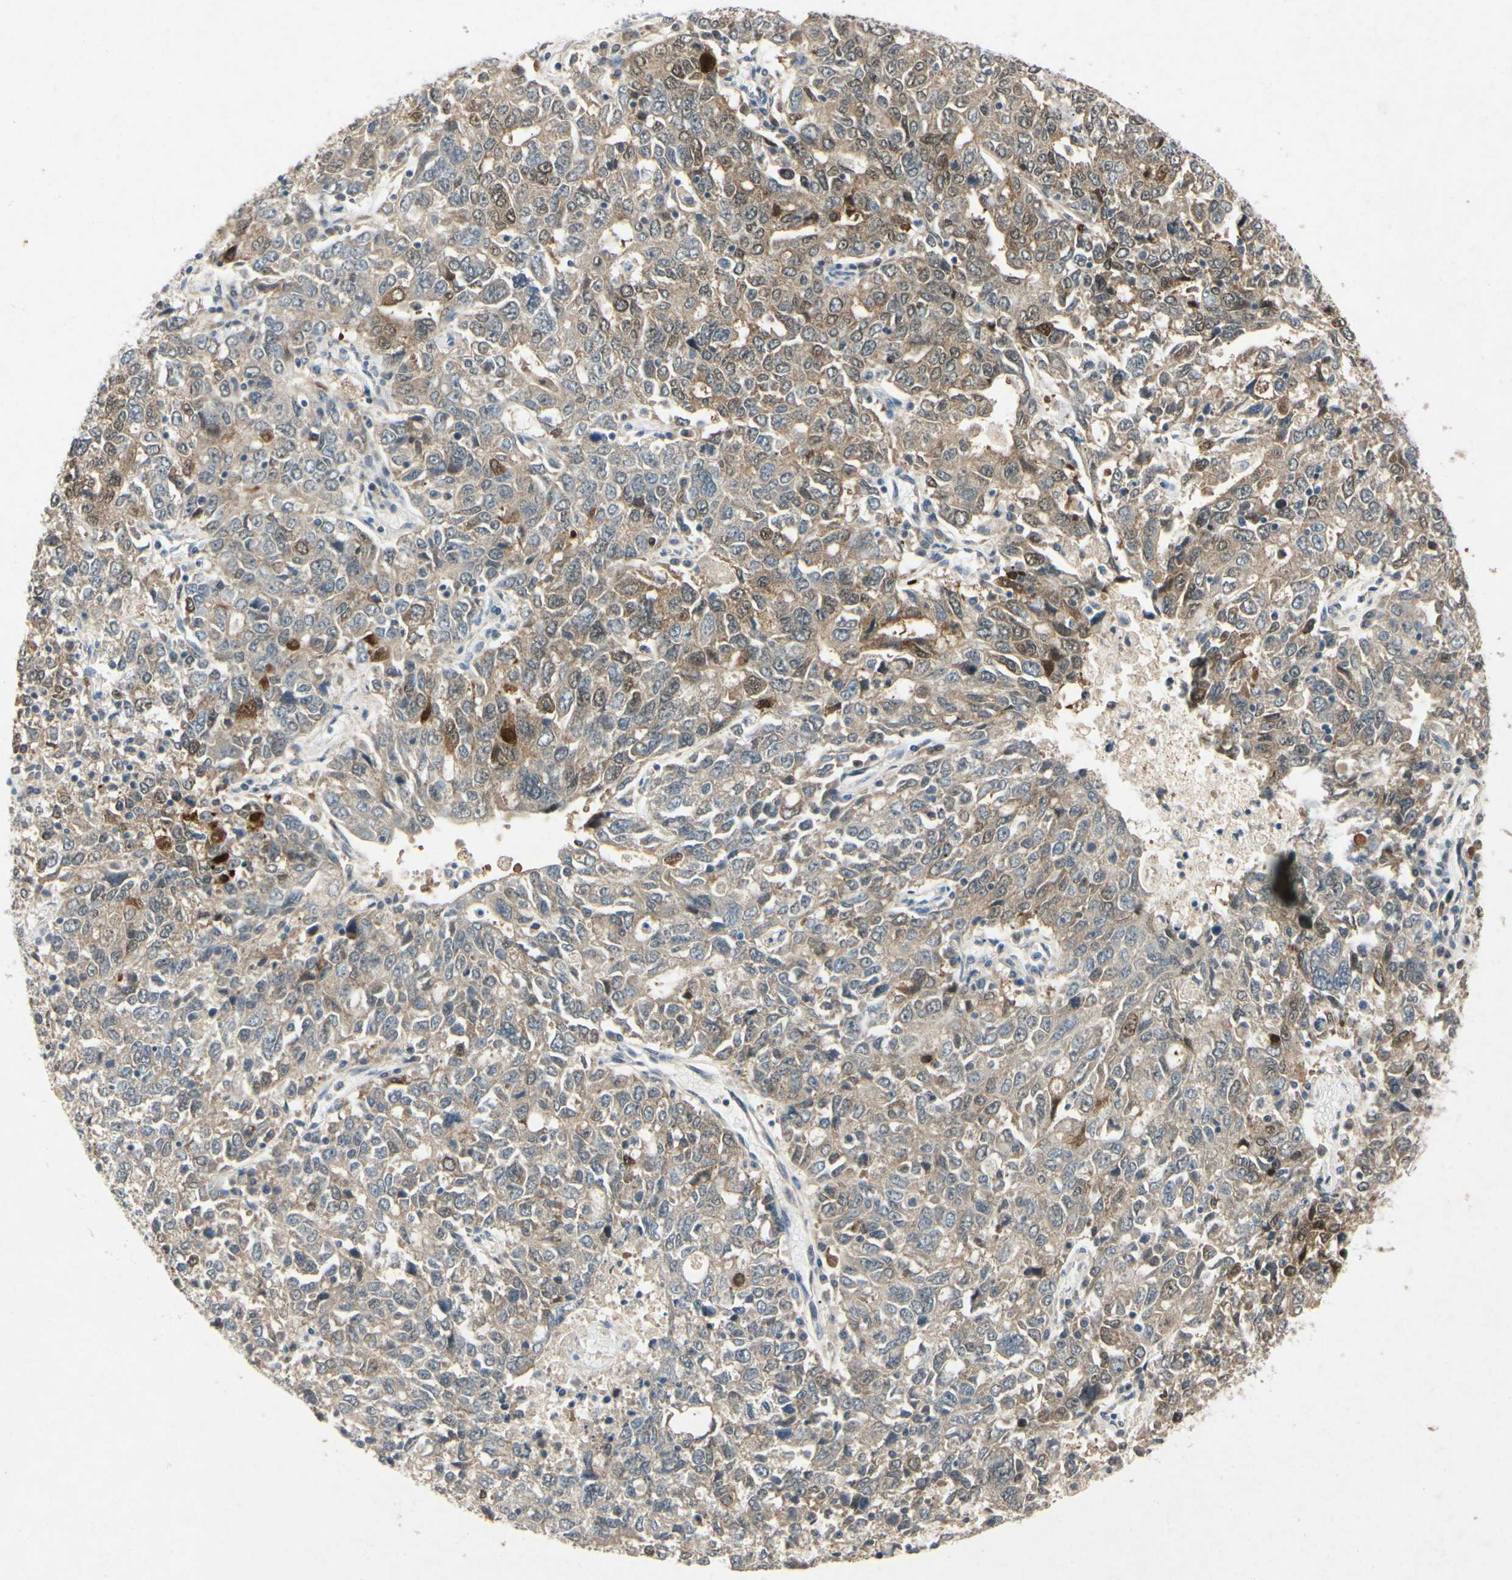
{"staining": {"intensity": "weak", "quantity": "25%-75%", "location": "cytoplasmic/membranous"}, "tissue": "ovarian cancer", "cell_type": "Tumor cells", "image_type": "cancer", "snomed": [{"axis": "morphology", "description": "Carcinoma, endometroid"}, {"axis": "topography", "description": "Ovary"}], "caption": "Endometroid carcinoma (ovarian) stained with a brown dye exhibits weak cytoplasmic/membranous positive expression in approximately 25%-75% of tumor cells.", "gene": "HSPA1B", "patient": {"sex": "female", "age": 62}}